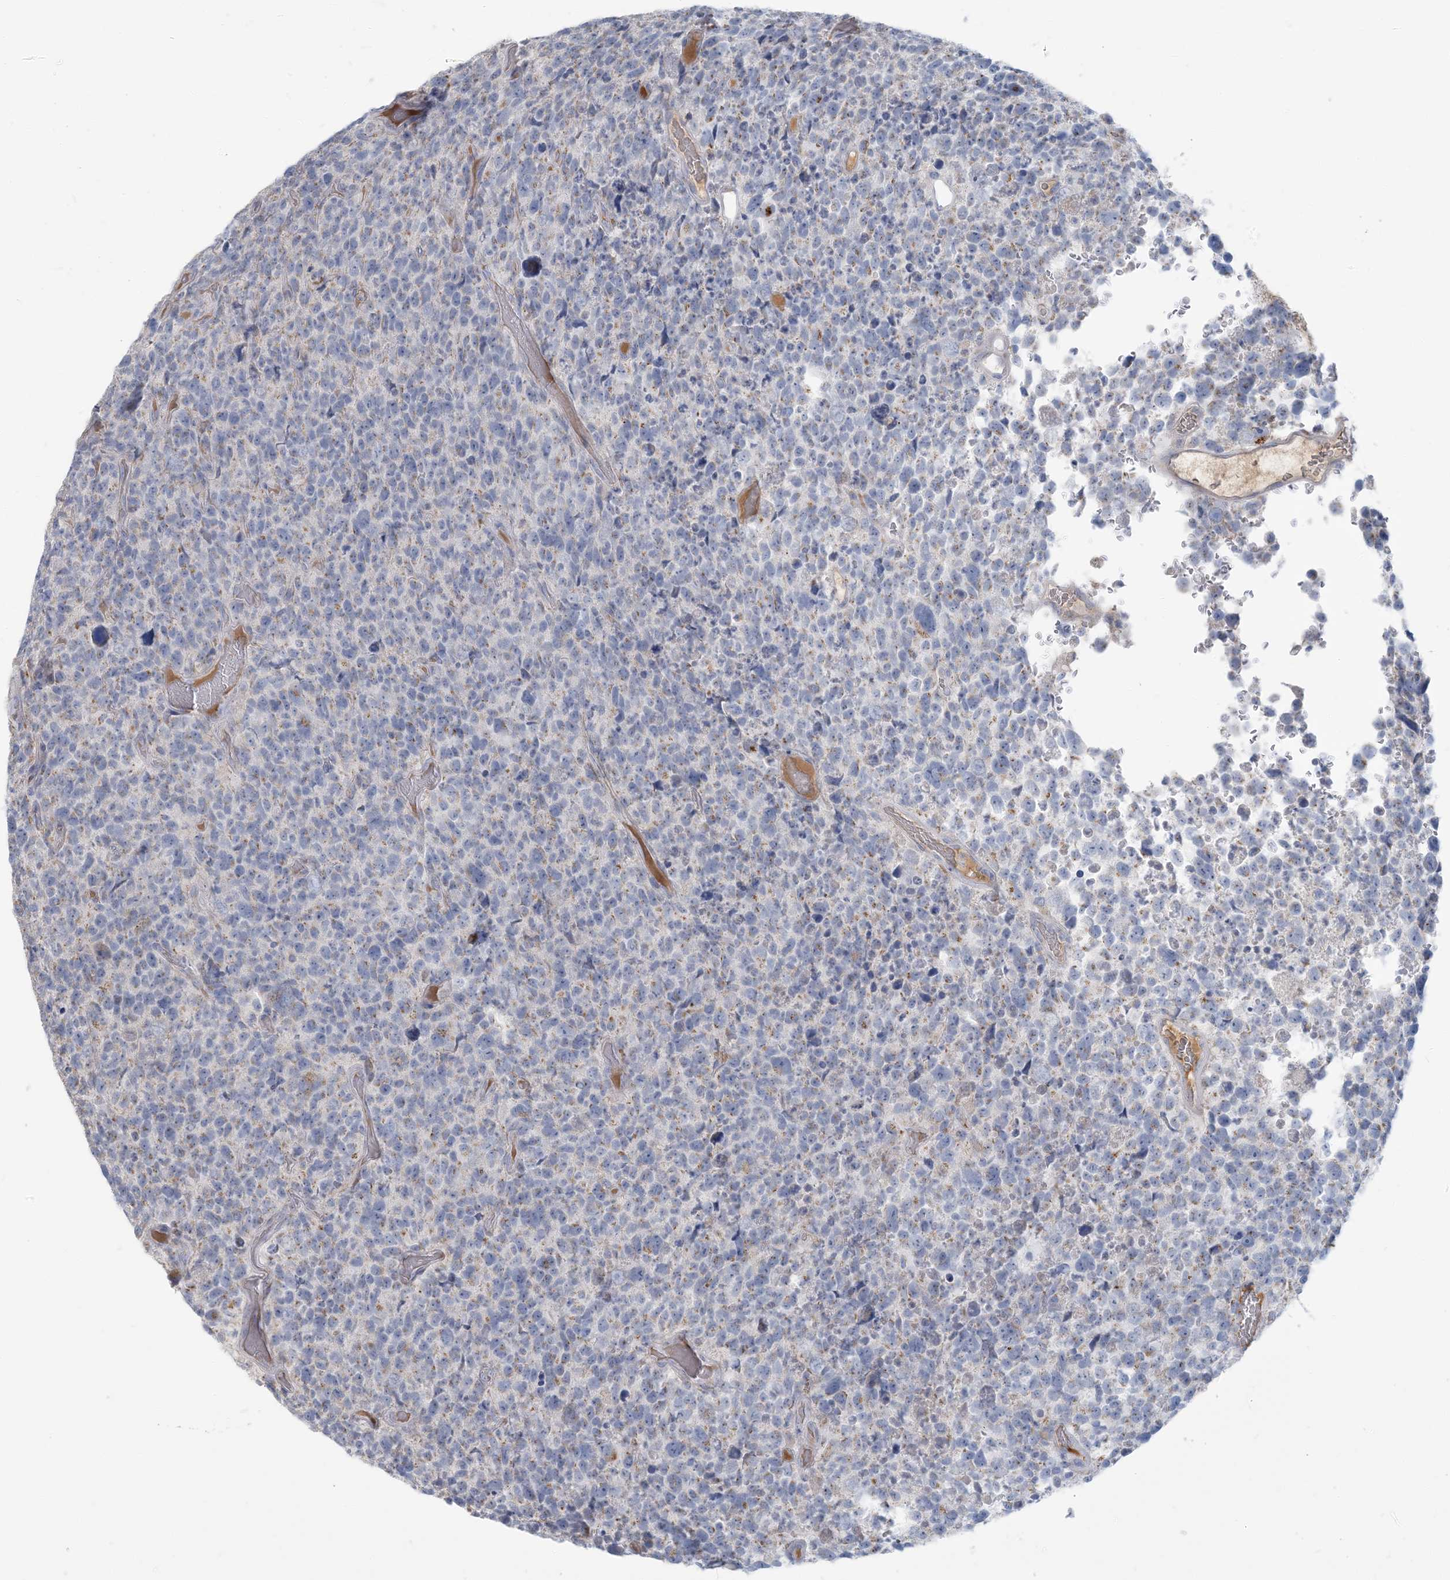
{"staining": {"intensity": "weak", "quantity": "<25%", "location": "cytoplasmic/membranous"}, "tissue": "glioma", "cell_type": "Tumor cells", "image_type": "cancer", "snomed": [{"axis": "morphology", "description": "Glioma, malignant, High grade"}, {"axis": "topography", "description": "Brain"}], "caption": "DAB immunohistochemical staining of human malignant high-grade glioma exhibits no significant positivity in tumor cells.", "gene": "SCML1", "patient": {"sex": "male", "age": 69}}